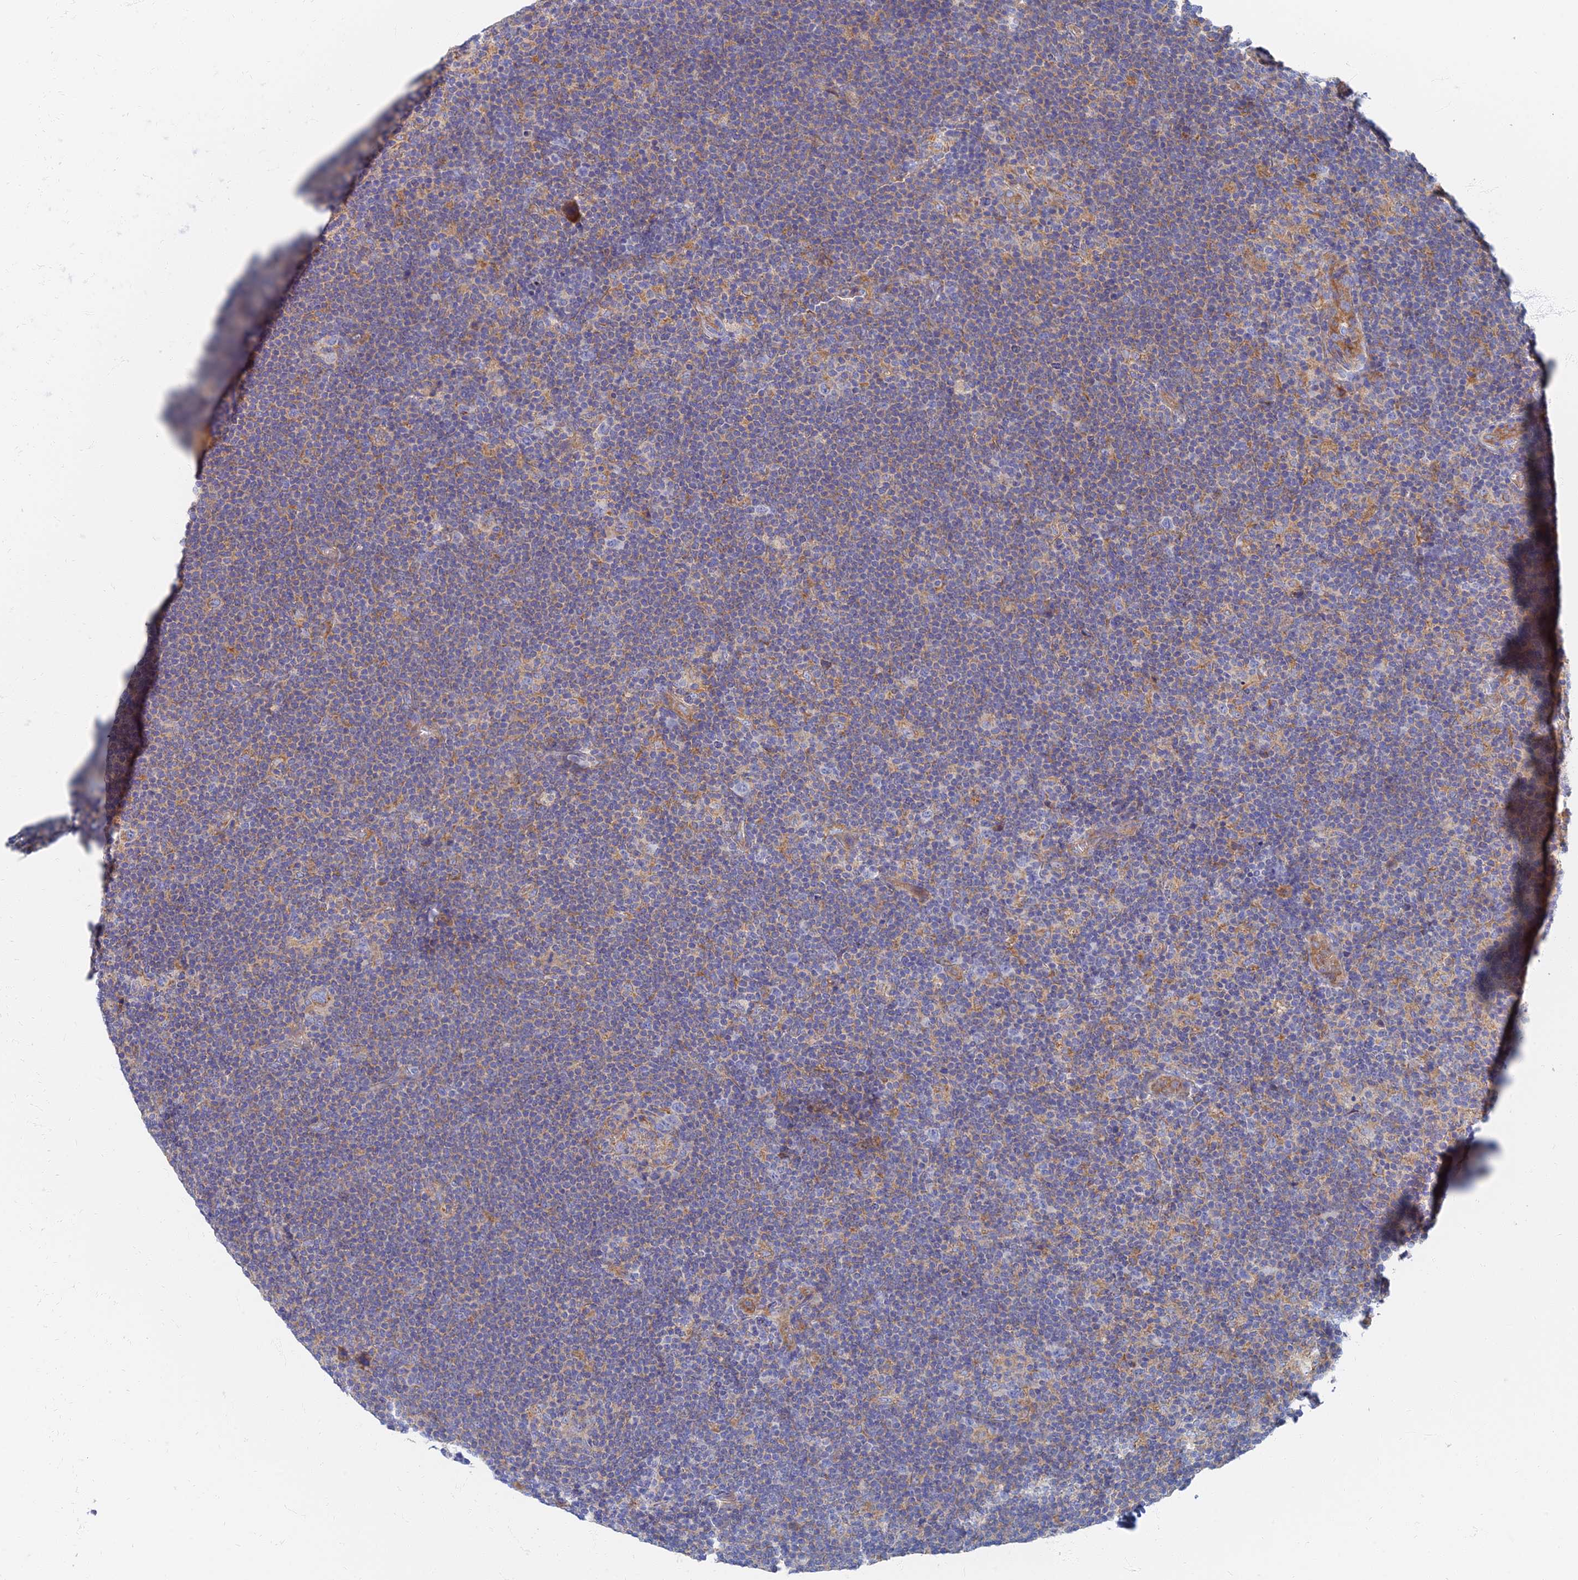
{"staining": {"intensity": "negative", "quantity": "none", "location": "none"}, "tissue": "lymphoma", "cell_type": "Tumor cells", "image_type": "cancer", "snomed": [{"axis": "morphology", "description": "Hodgkin's disease, NOS"}, {"axis": "topography", "description": "Lymph node"}], "caption": "Image shows no significant protein staining in tumor cells of Hodgkin's disease.", "gene": "TMEM44", "patient": {"sex": "female", "age": 57}}